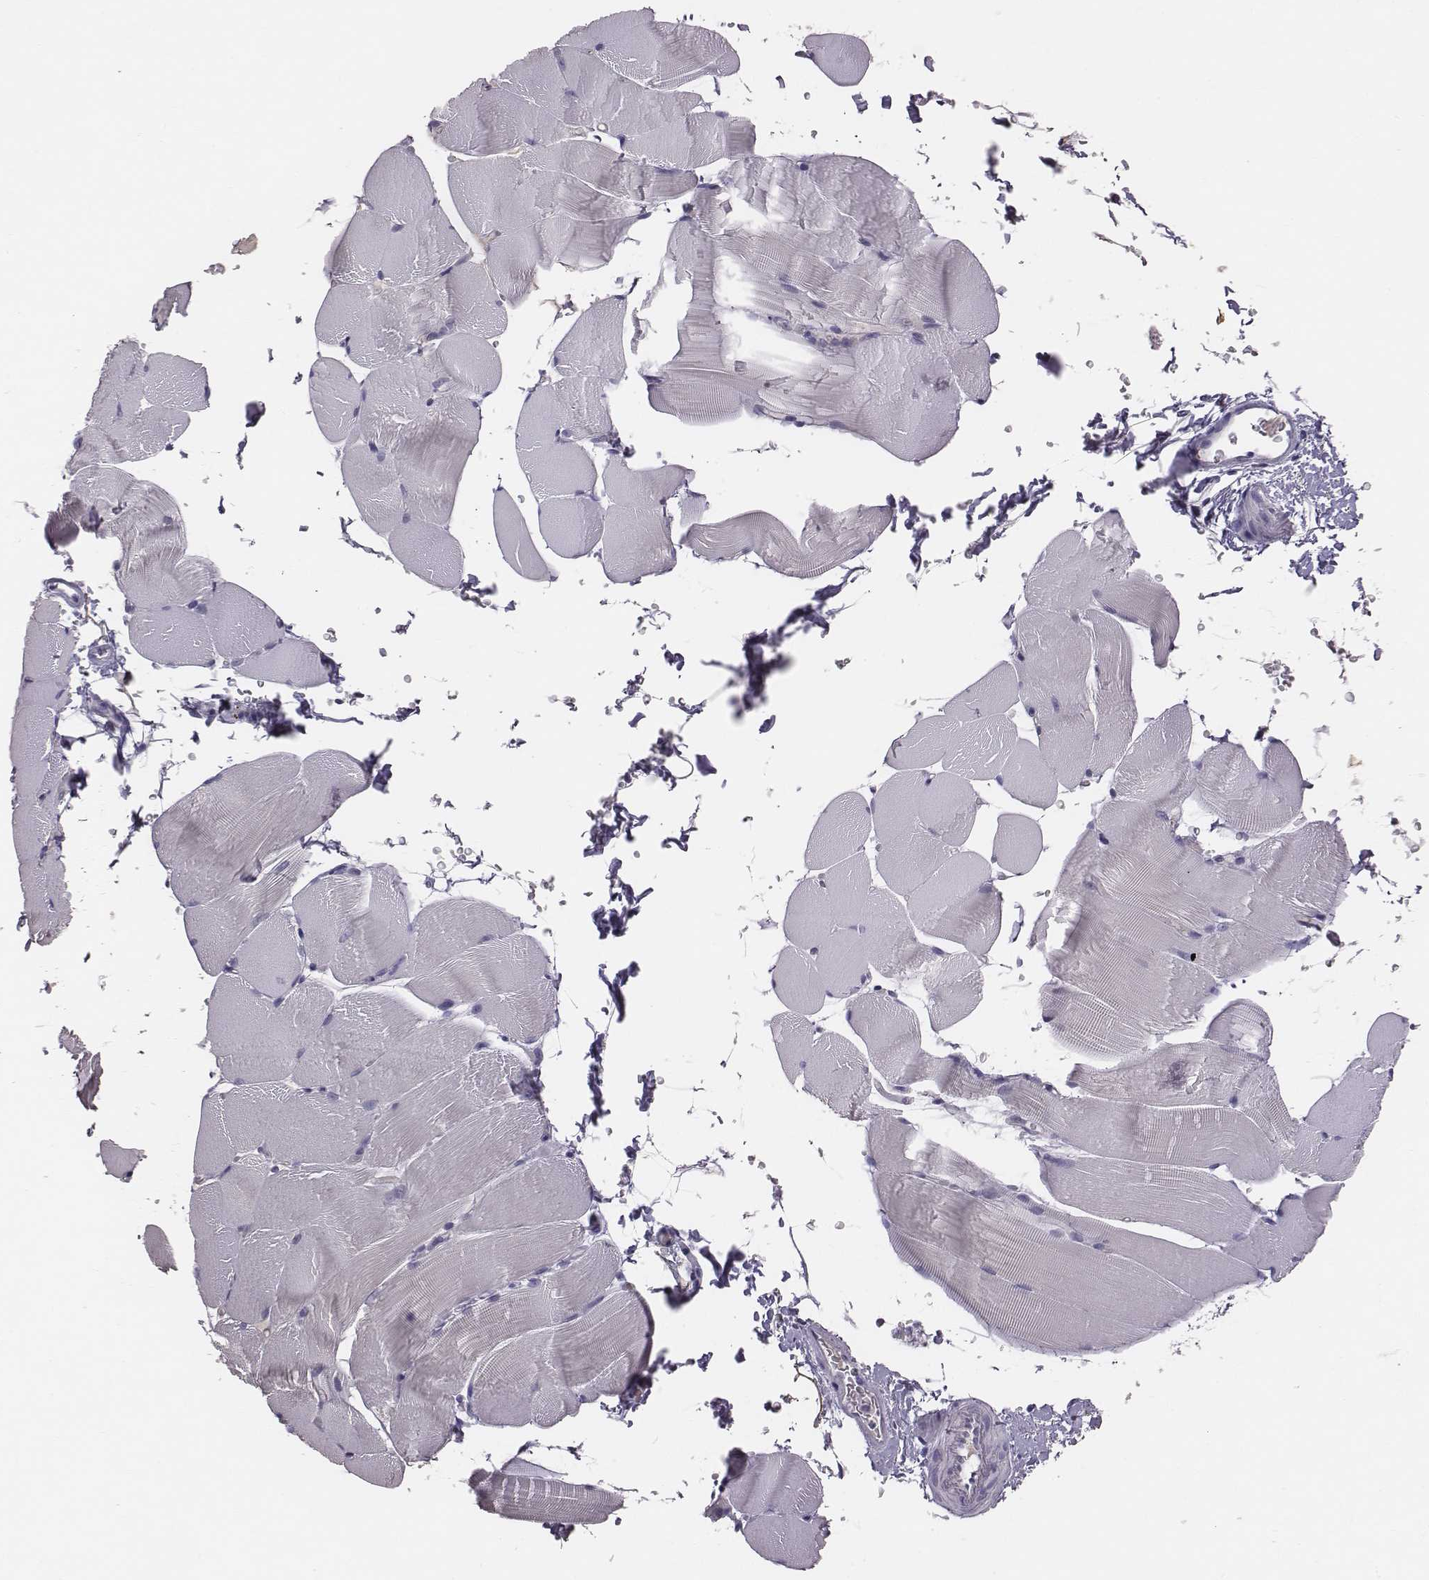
{"staining": {"intensity": "negative", "quantity": "none", "location": "none"}, "tissue": "skeletal muscle", "cell_type": "Myocytes", "image_type": "normal", "snomed": [{"axis": "morphology", "description": "Normal tissue, NOS"}, {"axis": "topography", "description": "Skeletal muscle"}], "caption": "The photomicrograph displays no significant positivity in myocytes of skeletal muscle.", "gene": "EN1", "patient": {"sex": "female", "age": 37}}